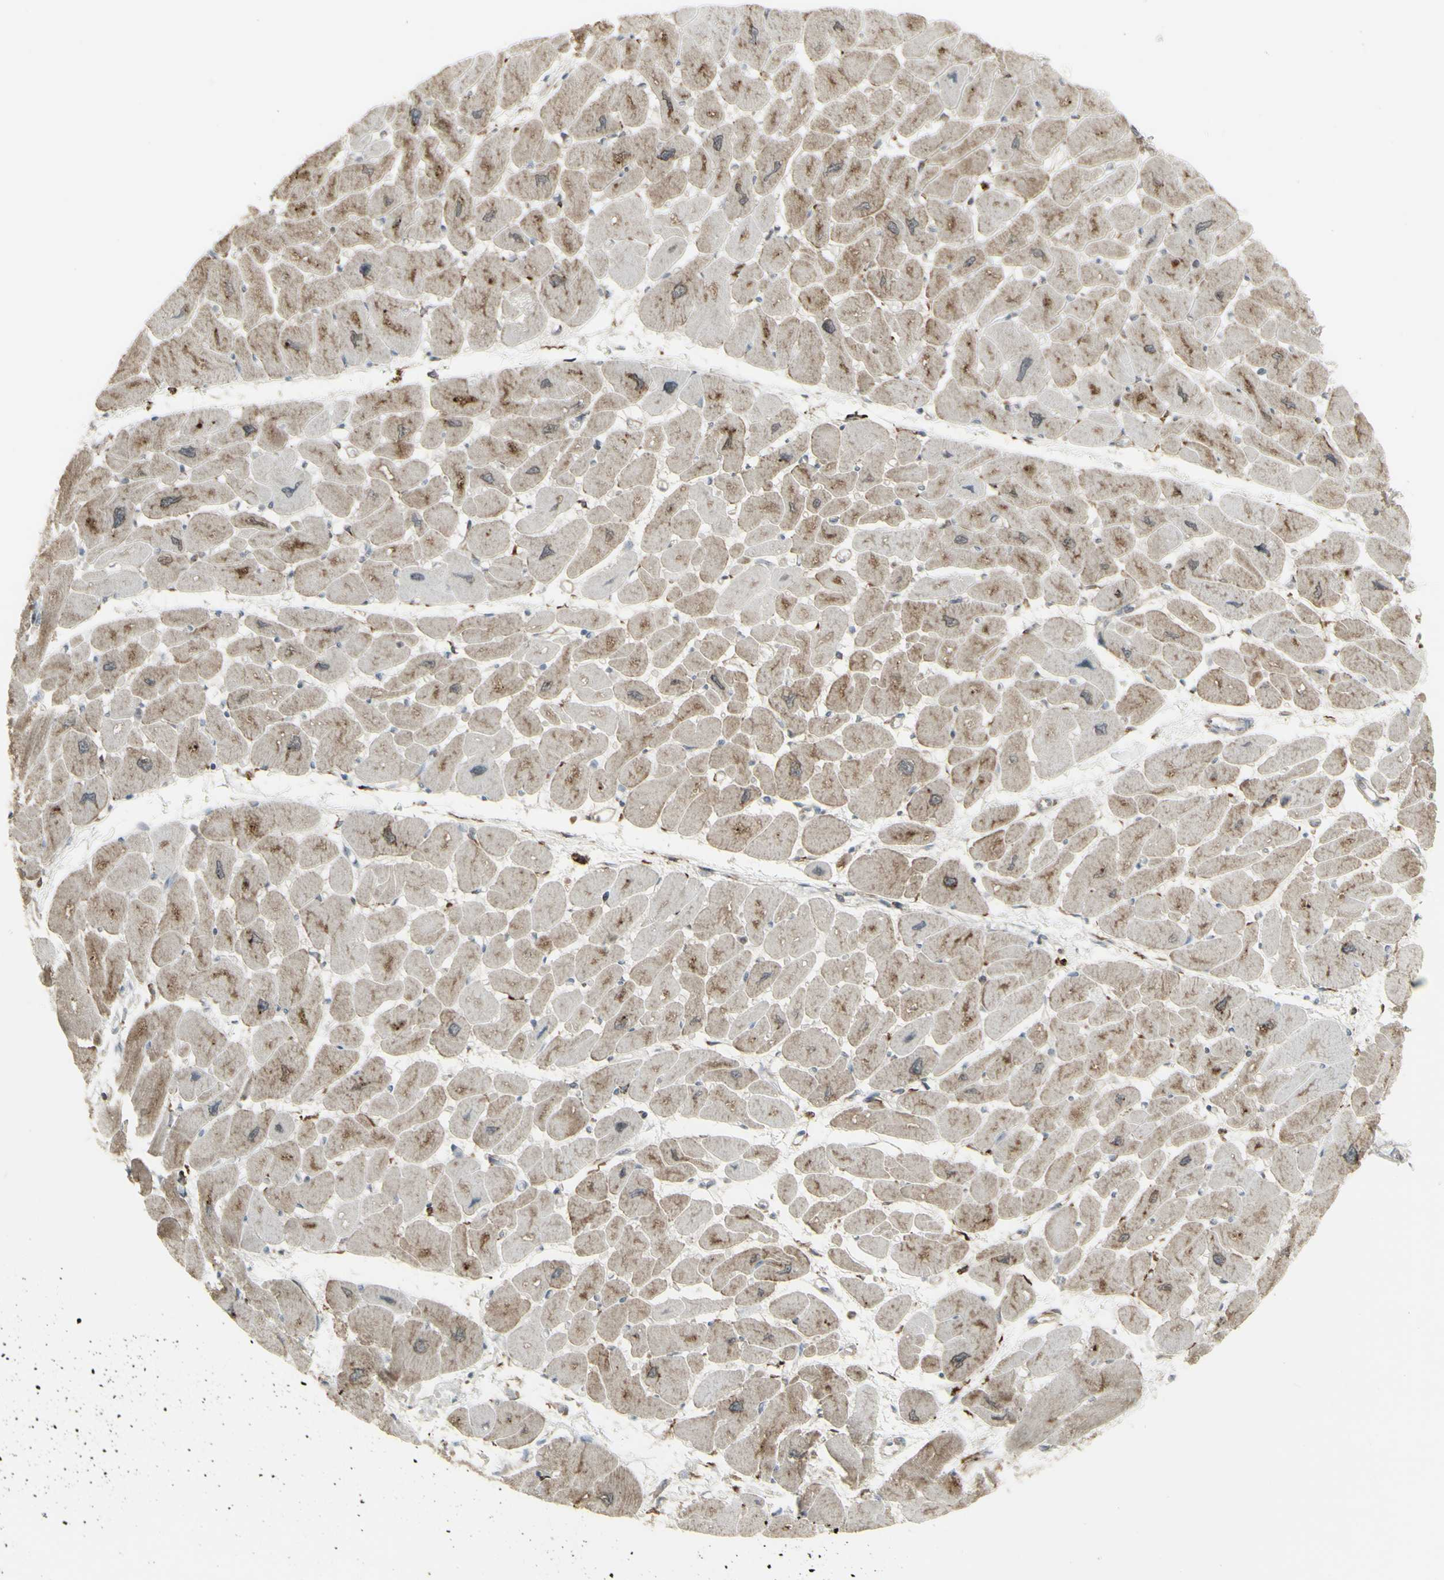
{"staining": {"intensity": "moderate", "quantity": ">75%", "location": "cytoplasmic/membranous"}, "tissue": "heart muscle", "cell_type": "Cardiomyocytes", "image_type": "normal", "snomed": [{"axis": "morphology", "description": "Normal tissue, NOS"}, {"axis": "topography", "description": "Heart"}], "caption": "Immunohistochemical staining of benign heart muscle demonstrates moderate cytoplasmic/membranous protein positivity in approximately >75% of cardiomyocytes. (IHC, brightfield microscopy, high magnification).", "gene": "FKBP3", "patient": {"sex": "female", "age": 54}}